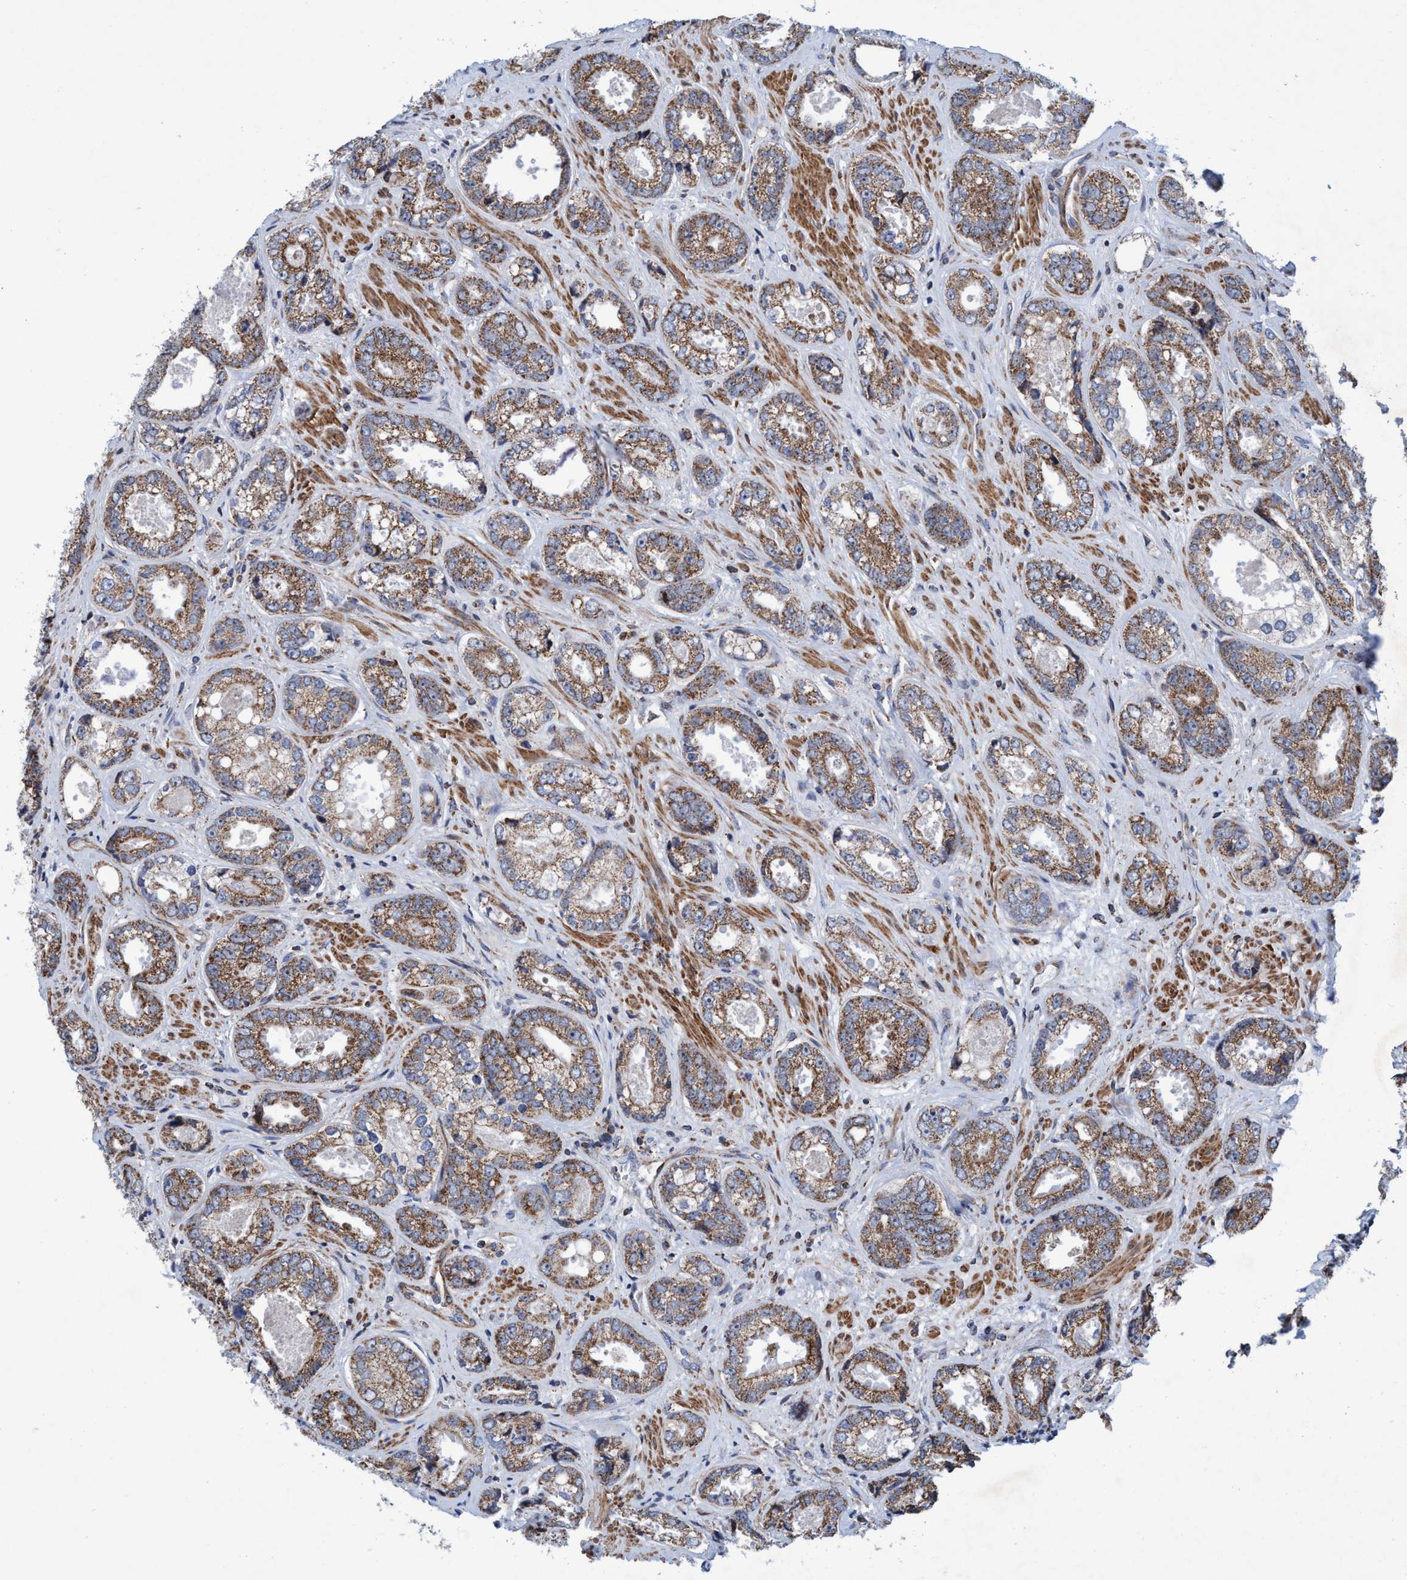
{"staining": {"intensity": "moderate", "quantity": ">75%", "location": "cytoplasmic/membranous"}, "tissue": "prostate cancer", "cell_type": "Tumor cells", "image_type": "cancer", "snomed": [{"axis": "morphology", "description": "Adenocarcinoma, High grade"}, {"axis": "topography", "description": "Prostate"}], "caption": "Immunohistochemical staining of human adenocarcinoma (high-grade) (prostate) exhibits moderate cytoplasmic/membranous protein staining in about >75% of tumor cells.", "gene": "POLR1F", "patient": {"sex": "male", "age": 61}}